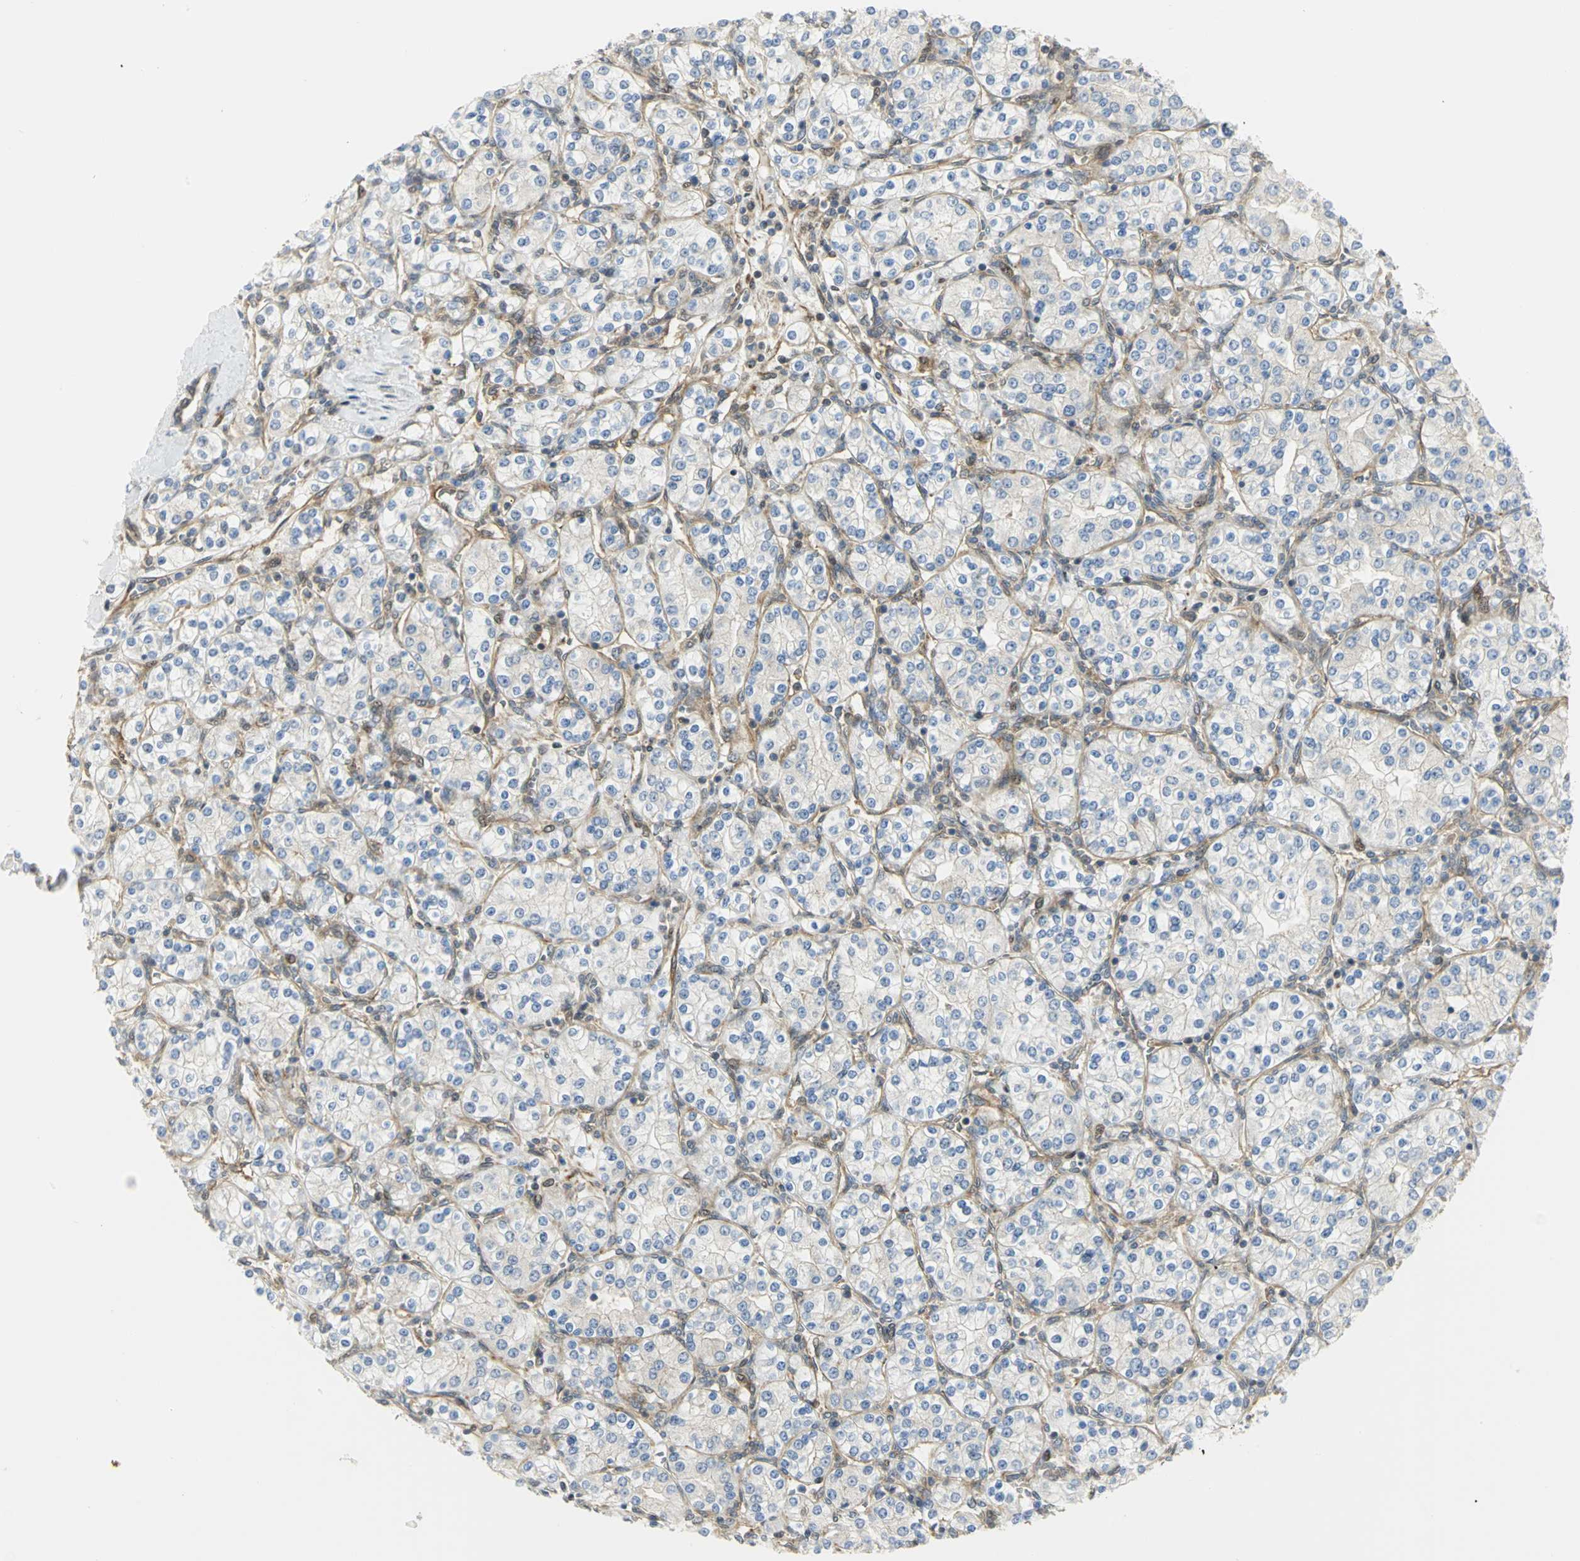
{"staining": {"intensity": "weak", "quantity": "<25%", "location": "cytoplasmic/membranous"}, "tissue": "renal cancer", "cell_type": "Tumor cells", "image_type": "cancer", "snomed": [{"axis": "morphology", "description": "Adenocarcinoma, NOS"}, {"axis": "topography", "description": "Kidney"}], "caption": "Histopathology image shows no significant protein staining in tumor cells of renal cancer.", "gene": "EEA1", "patient": {"sex": "male", "age": 77}}